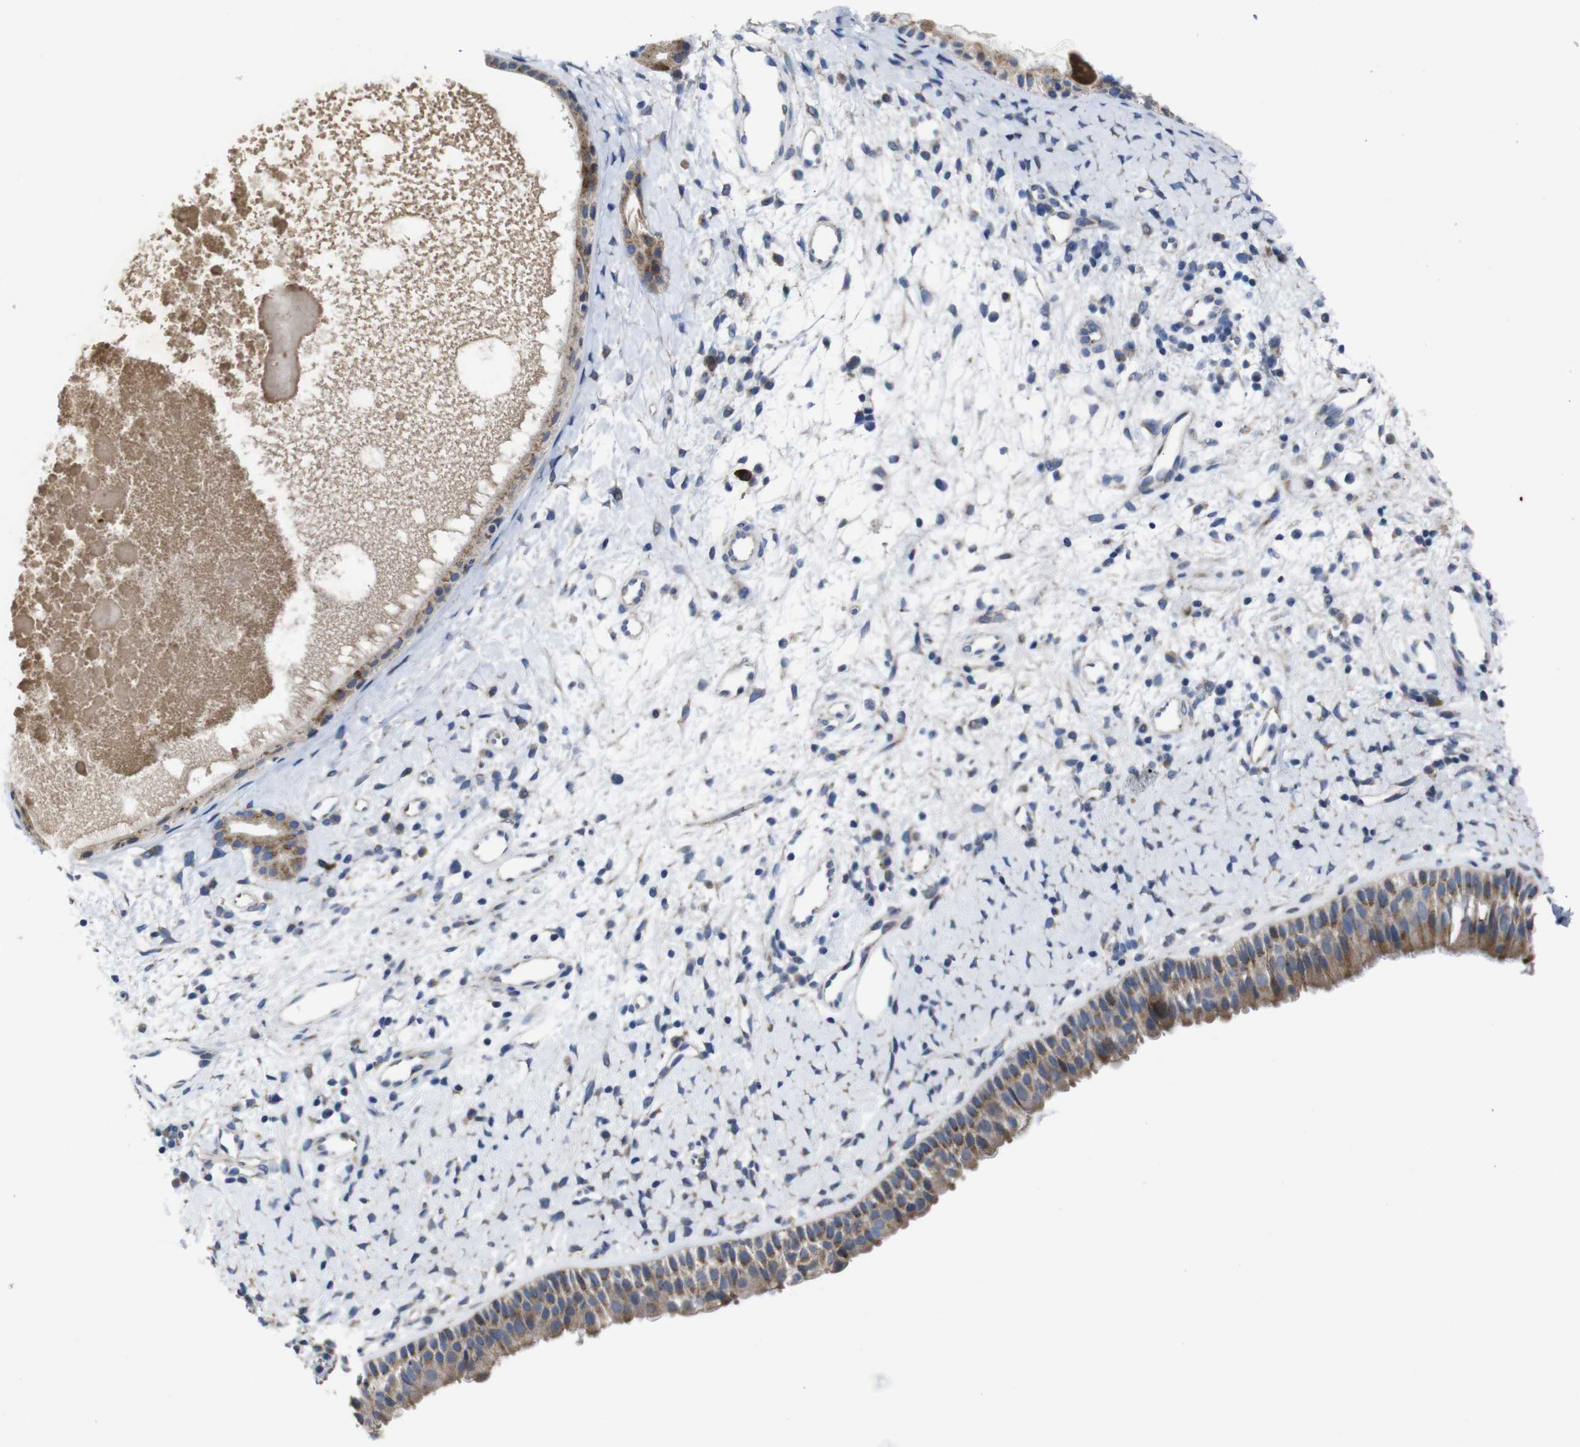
{"staining": {"intensity": "moderate", "quantity": ">75%", "location": "cytoplasmic/membranous"}, "tissue": "nasopharynx", "cell_type": "Respiratory epithelial cells", "image_type": "normal", "snomed": [{"axis": "morphology", "description": "Normal tissue, NOS"}, {"axis": "topography", "description": "Nasopharynx"}], "caption": "A medium amount of moderate cytoplasmic/membranous positivity is present in about >75% of respiratory epithelial cells in normal nasopharynx.", "gene": "CHST10", "patient": {"sex": "male", "age": 22}}